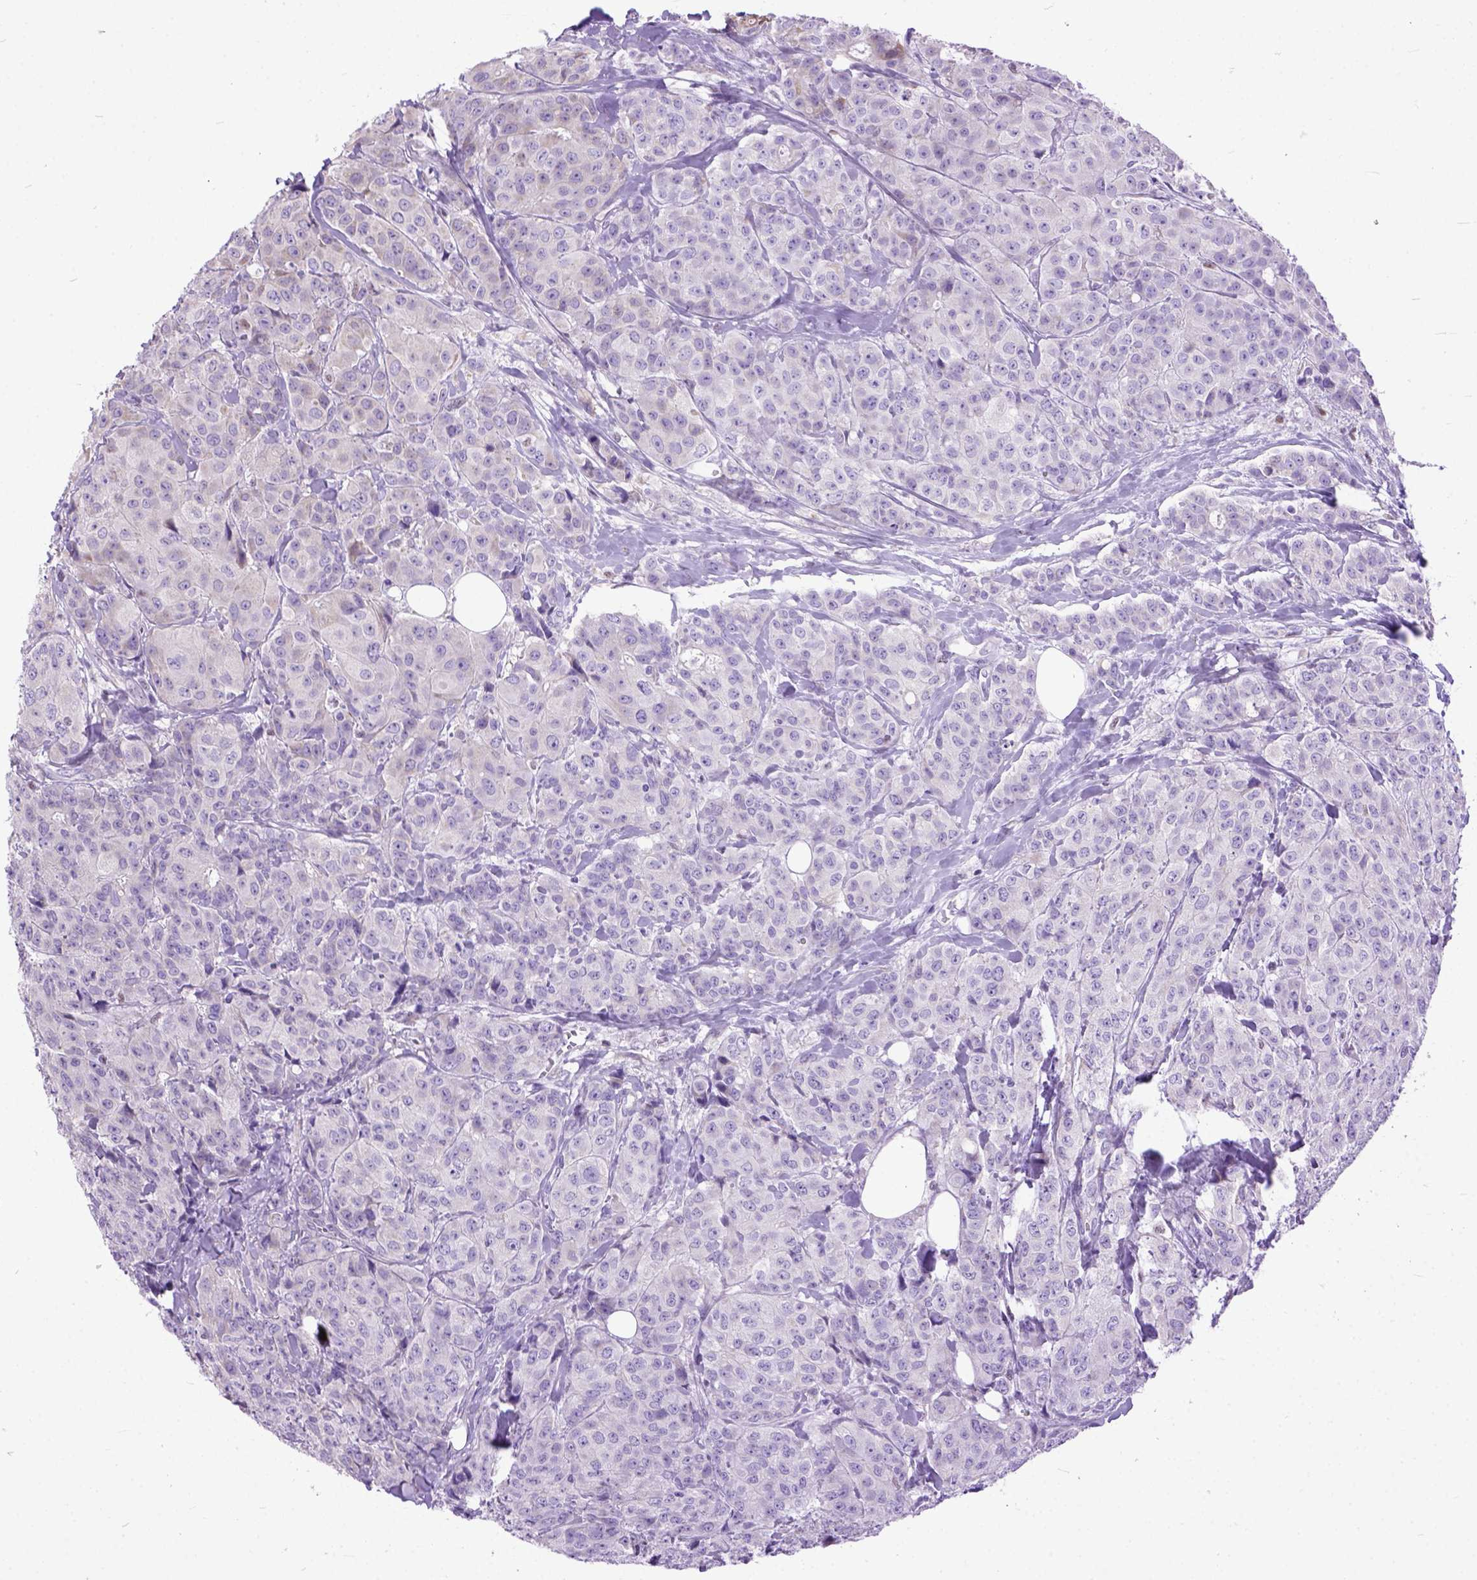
{"staining": {"intensity": "weak", "quantity": "25%-75%", "location": "cytoplasmic/membranous"}, "tissue": "breast cancer", "cell_type": "Tumor cells", "image_type": "cancer", "snomed": [{"axis": "morphology", "description": "Duct carcinoma"}, {"axis": "topography", "description": "Breast"}], "caption": "IHC (DAB (3,3'-diaminobenzidine)) staining of human breast infiltrating ductal carcinoma displays weak cytoplasmic/membranous protein positivity in about 25%-75% of tumor cells. (brown staining indicates protein expression, while blue staining denotes nuclei).", "gene": "CRB1", "patient": {"sex": "female", "age": 43}}